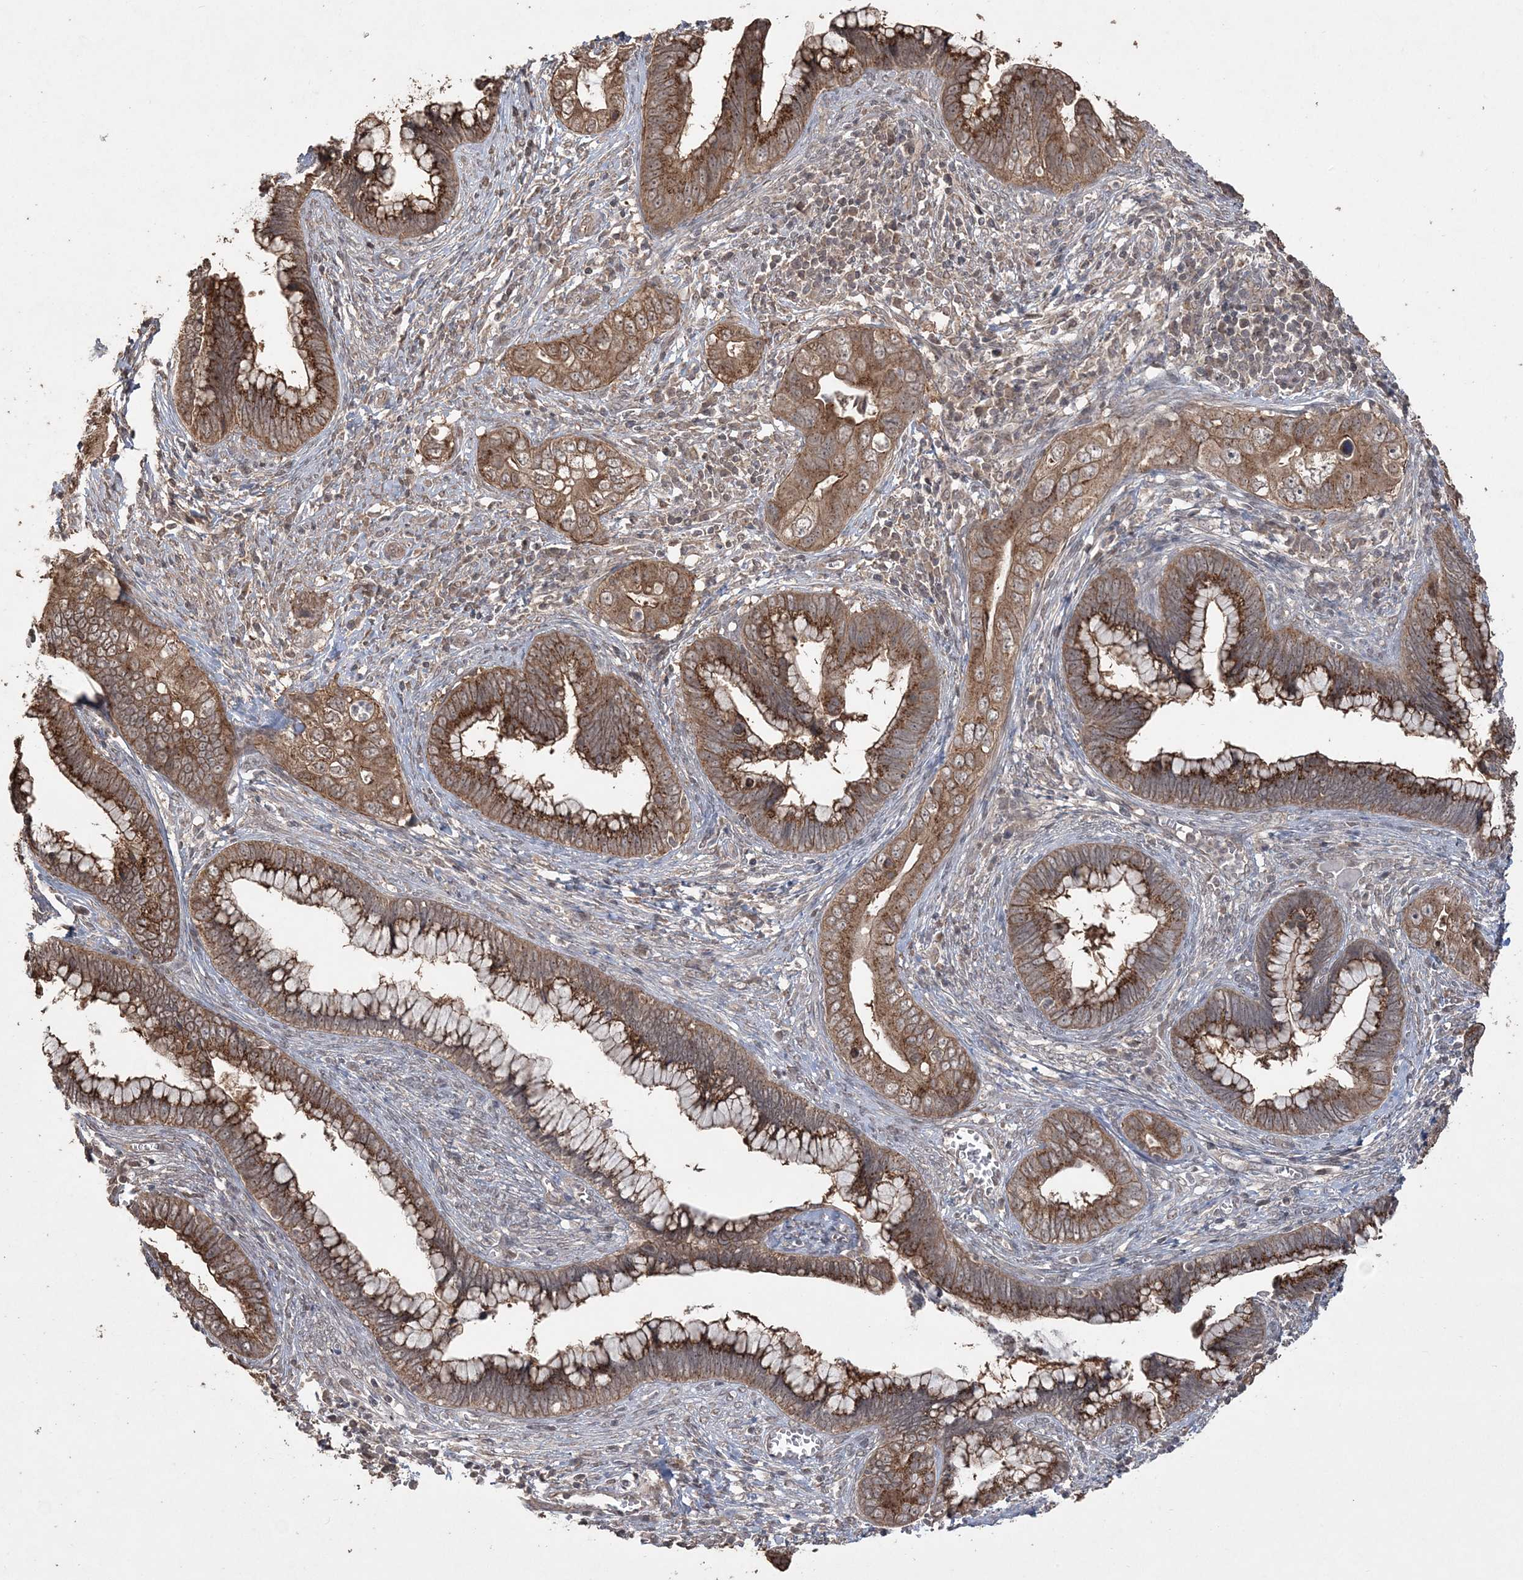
{"staining": {"intensity": "moderate", "quantity": ">75%", "location": "cytoplasmic/membranous"}, "tissue": "cervical cancer", "cell_type": "Tumor cells", "image_type": "cancer", "snomed": [{"axis": "morphology", "description": "Adenocarcinoma, NOS"}, {"axis": "topography", "description": "Cervix"}], "caption": "Human cervical adenocarcinoma stained for a protein (brown) displays moderate cytoplasmic/membranous positive positivity in about >75% of tumor cells.", "gene": "EHHADH", "patient": {"sex": "female", "age": 44}}